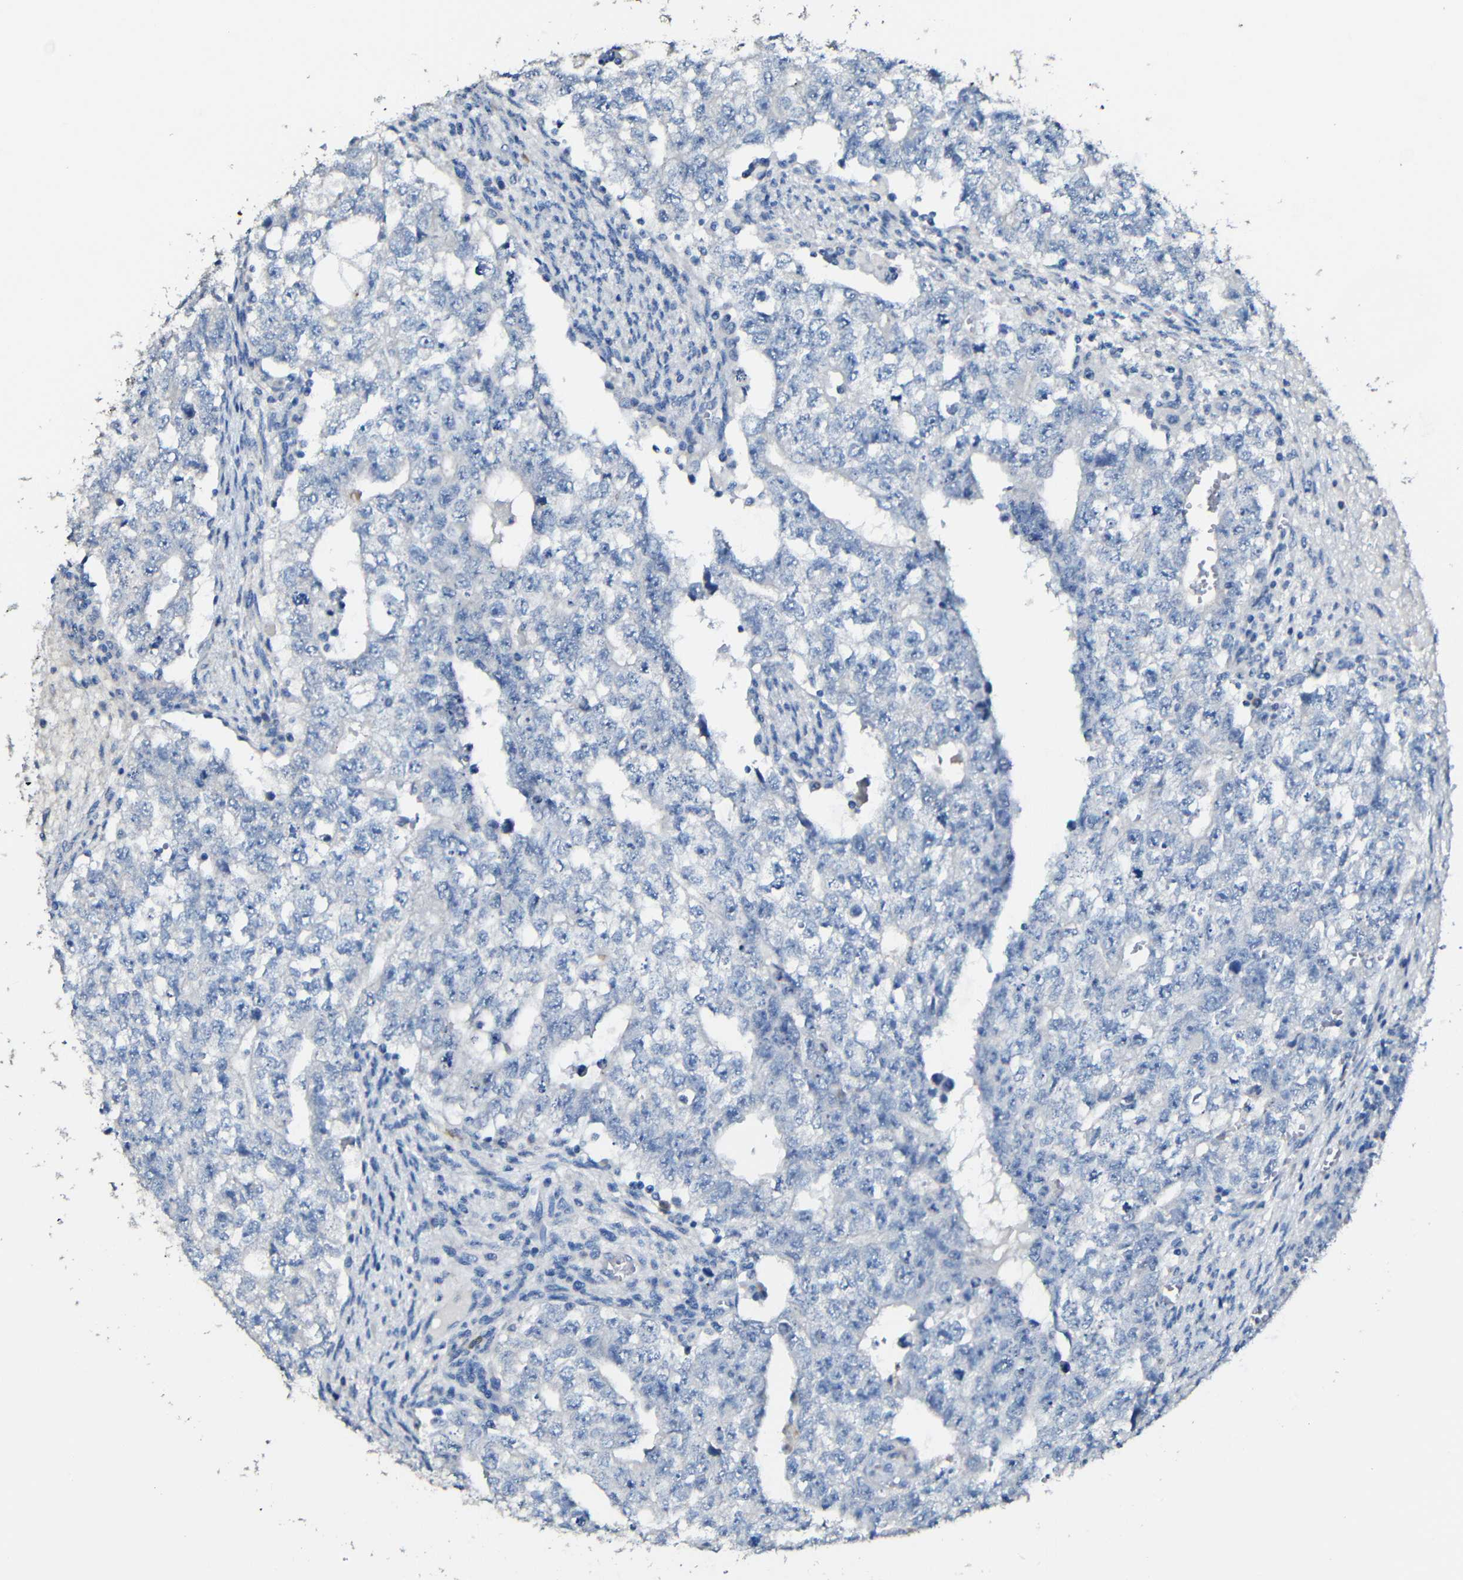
{"staining": {"intensity": "negative", "quantity": "none", "location": "none"}, "tissue": "testis cancer", "cell_type": "Tumor cells", "image_type": "cancer", "snomed": [{"axis": "morphology", "description": "Seminoma, NOS"}, {"axis": "morphology", "description": "Carcinoma, Embryonal, NOS"}, {"axis": "topography", "description": "Testis"}], "caption": "High power microscopy histopathology image of an immunohistochemistry (IHC) micrograph of testis cancer (seminoma), revealing no significant positivity in tumor cells.", "gene": "ACKR2", "patient": {"sex": "male", "age": 38}}